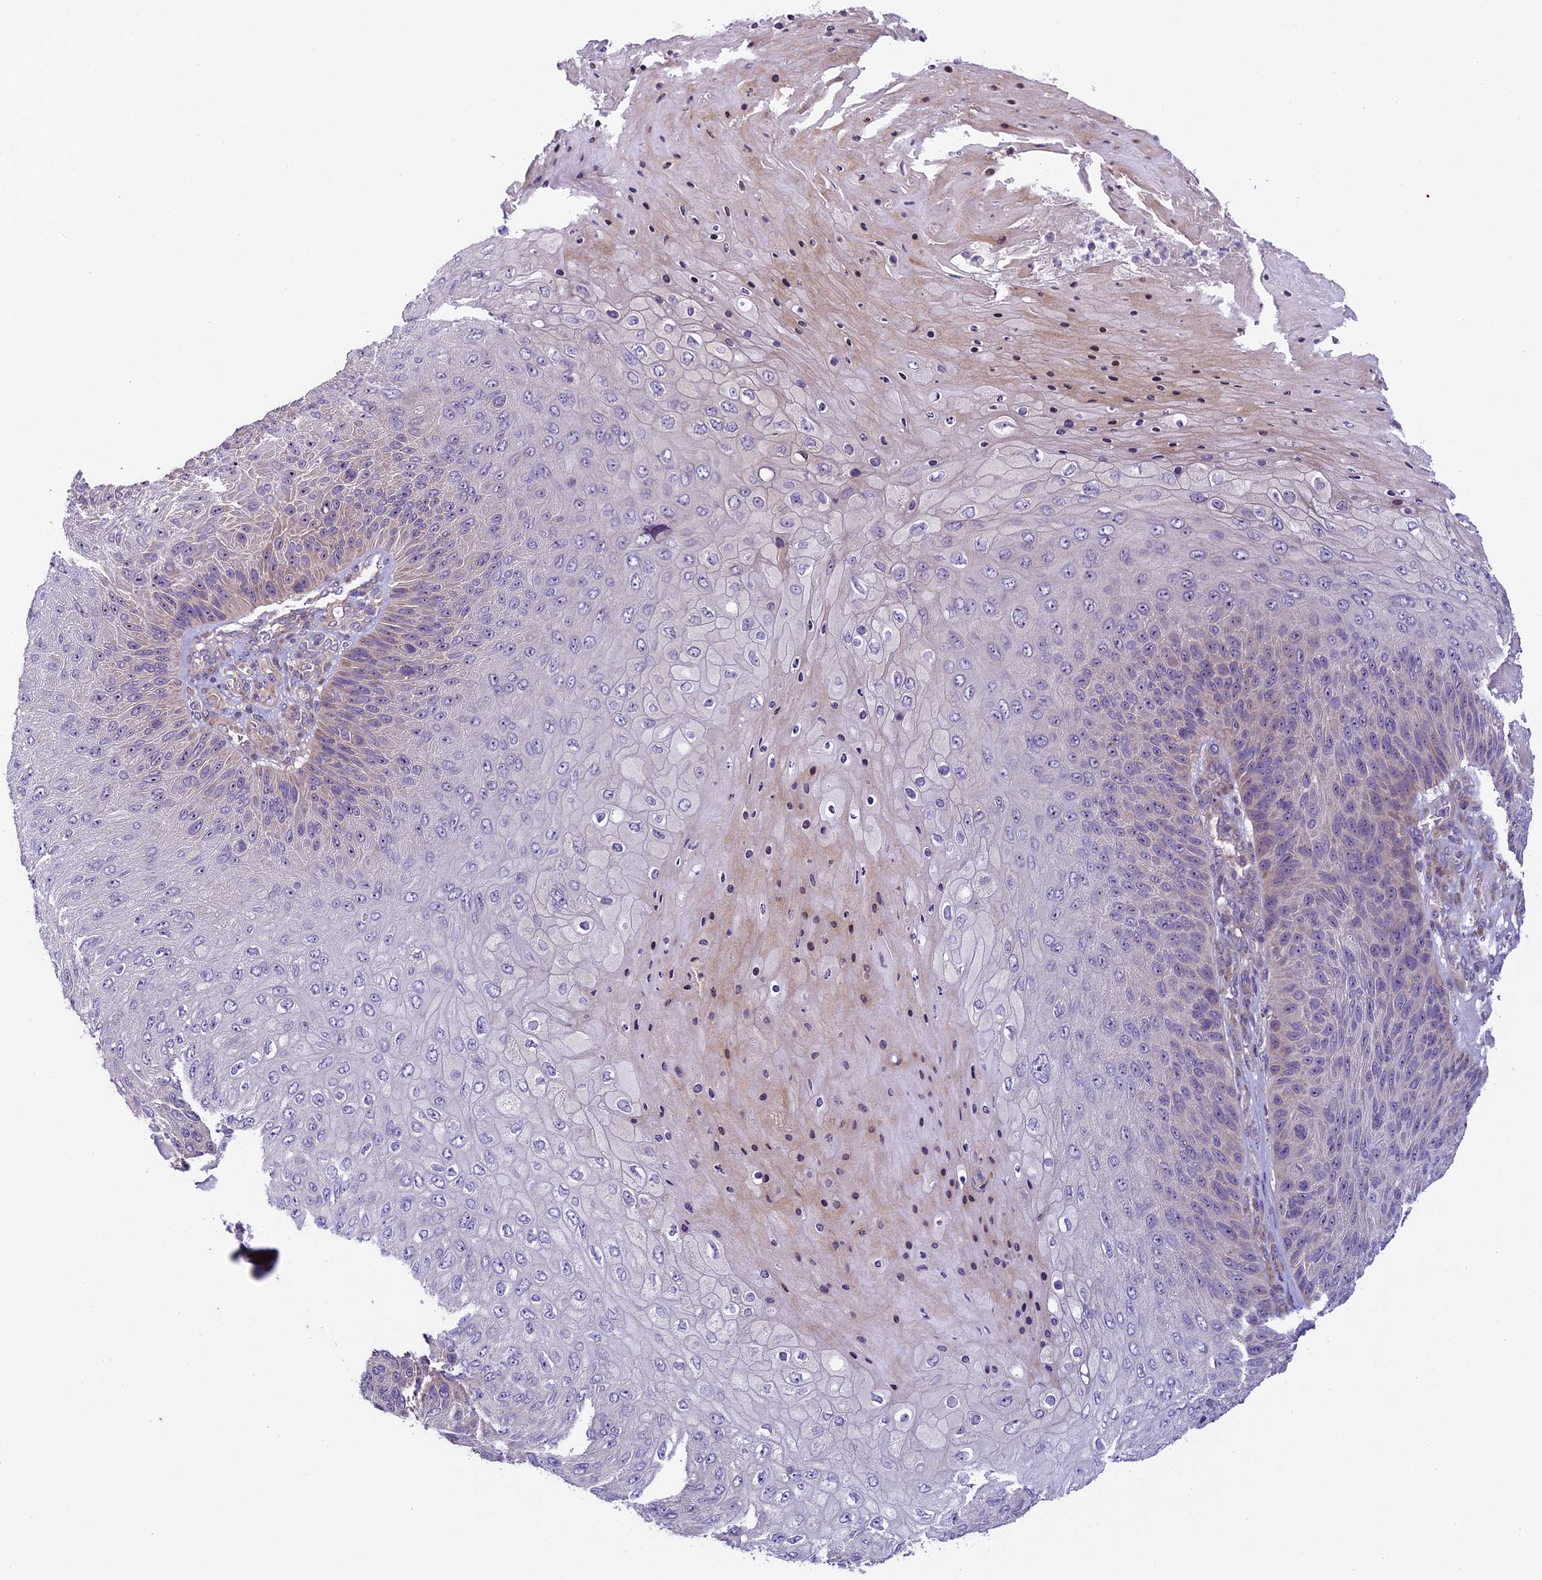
{"staining": {"intensity": "weak", "quantity": "<25%", "location": "cytoplasmic/membranous"}, "tissue": "skin cancer", "cell_type": "Tumor cells", "image_type": "cancer", "snomed": [{"axis": "morphology", "description": "Squamous cell carcinoma, NOS"}, {"axis": "topography", "description": "Skin"}], "caption": "Image shows no protein staining in tumor cells of skin squamous cell carcinoma tissue.", "gene": "SPIRE1", "patient": {"sex": "female", "age": 88}}